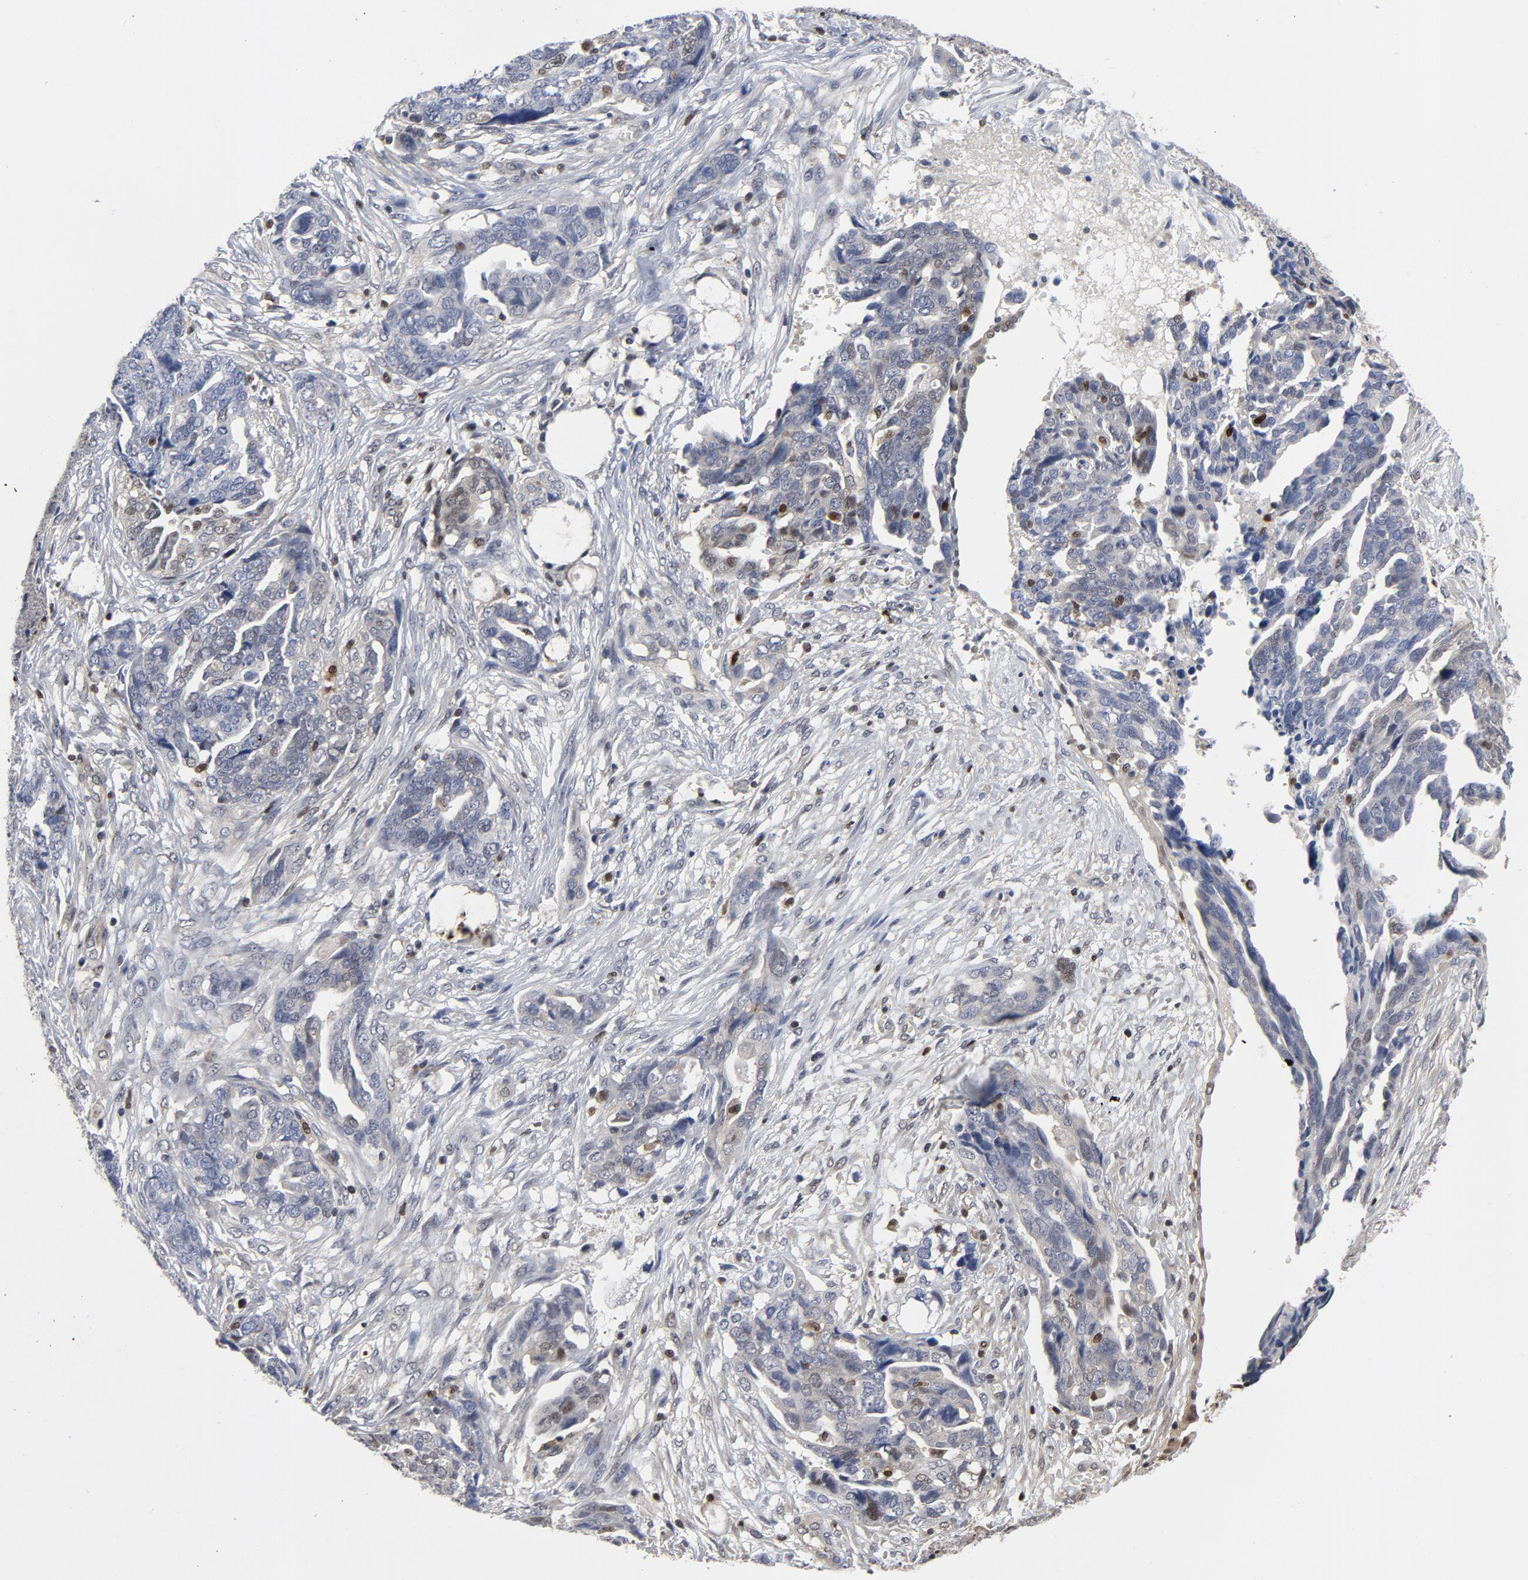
{"staining": {"intensity": "weak", "quantity": "<25%", "location": "cytoplasmic/membranous,nuclear"}, "tissue": "ovarian cancer", "cell_type": "Tumor cells", "image_type": "cancer", "snomed": [{"axis": "morphology", "description": "Normal tissue, NOS"}, {"axis": "morphology", "description": "Cystadenocarcinoma, serous, NOS"}, {"axis": "topography", "description": "Fallopian tube"}, {"axis": "topography", "description": "Ovary"}], "caption": "The photomicrograph demonstrates no significant expression in tumor cells of serous cystadenocarcinoma (ovarian).", "gene": "NFKB1", "patient": {"sex": "female", "age": 56}}